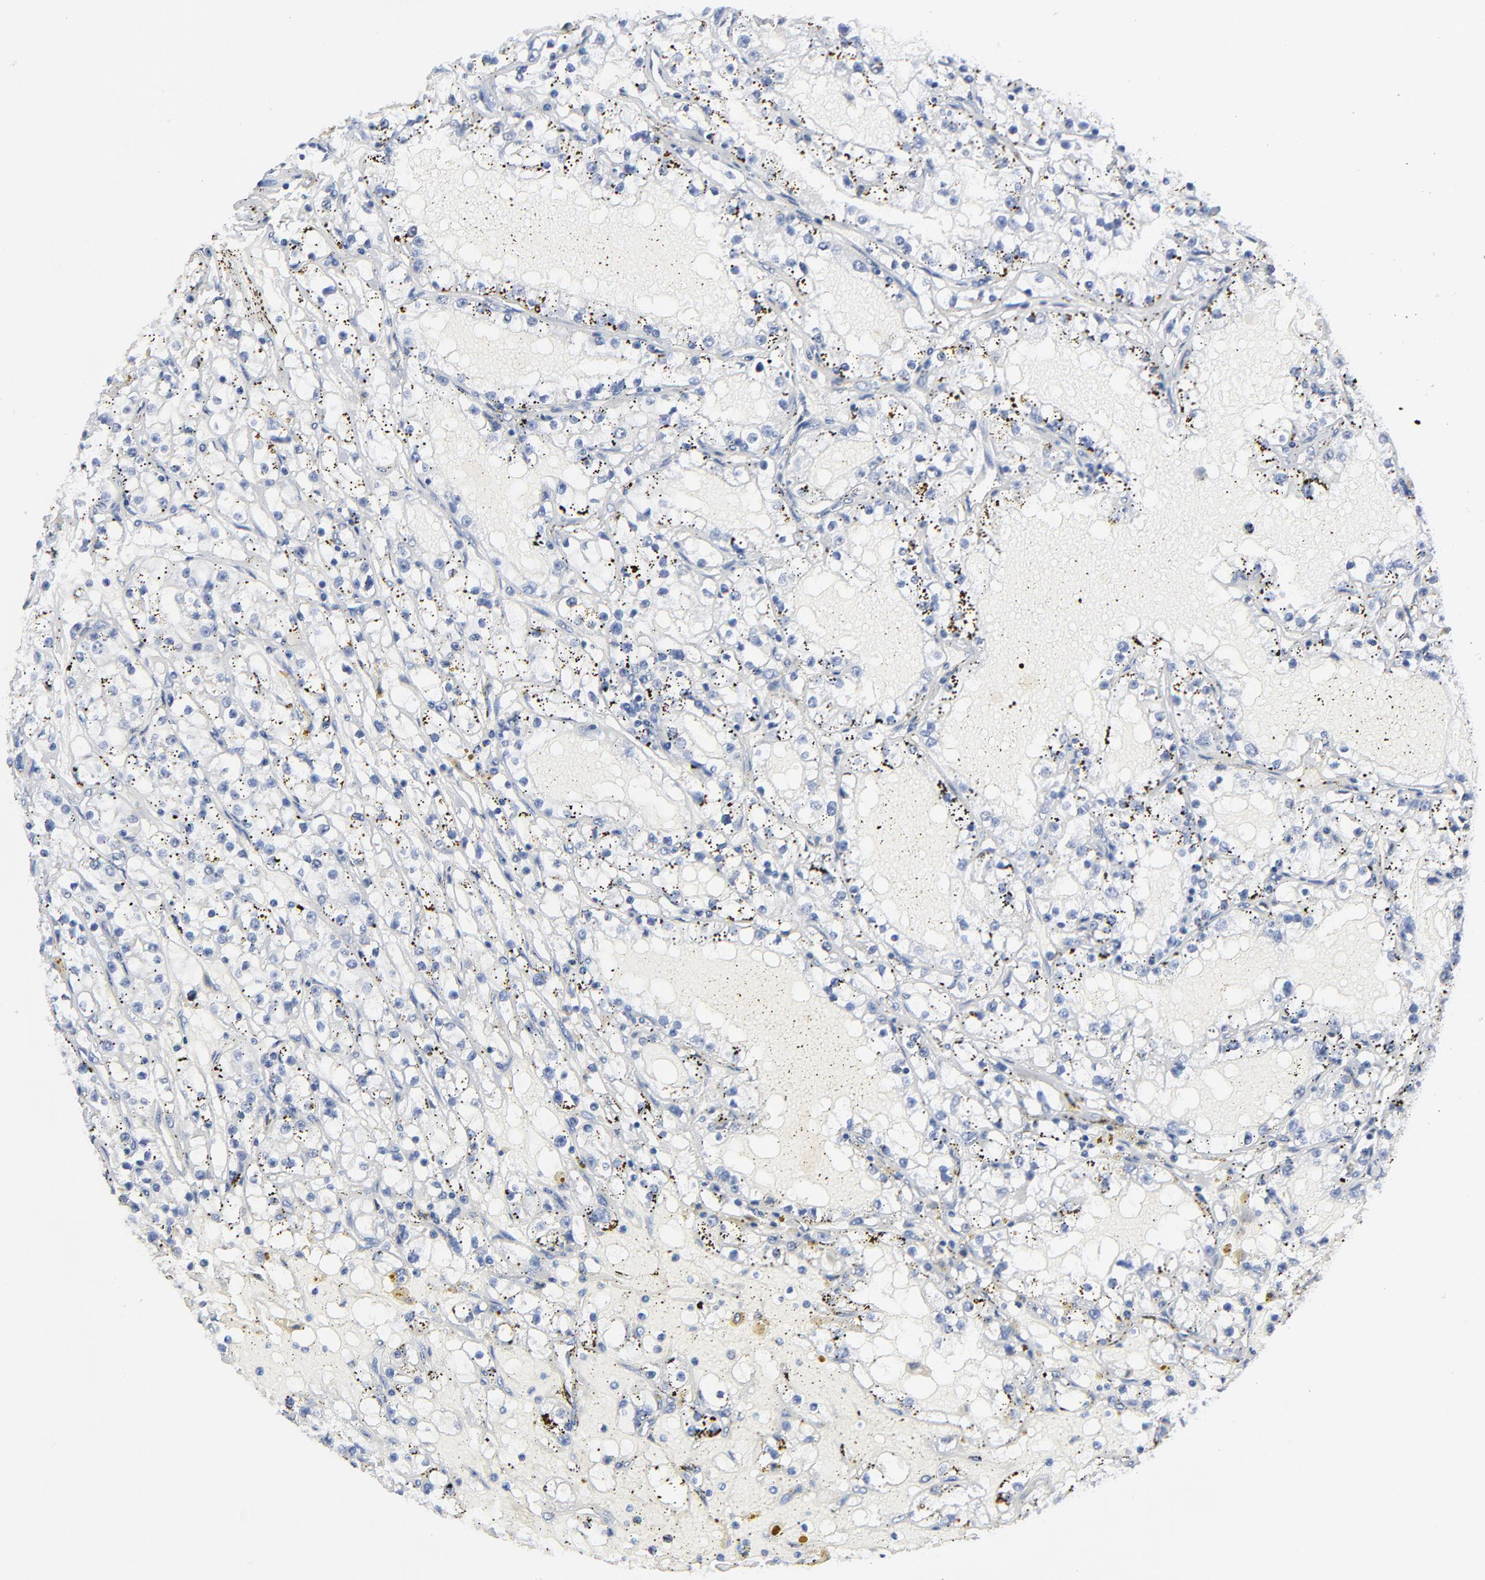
{"staining": {"intensity": "strong", "quantity": "<25%", "location": "cytoplasmic/membranous,nuclear"}, "tissue": "renal cancer", "cell_type": "Tumor cells", "image_type": "cancer", "snomed": [{"axis": "morphology", "description": "Adenocarcinoma, NOS"}, {"axis": "topography", "description": "Kidney"}], "caption": "Brown immunohistochemical staining in human adenocarcinoma (renal) reveals strong cytoplasmic/membranous and nuclear positivity in about <25% of tumor cells.", "gene": "CDK1", "patient": {"sex": "male", "age": 56}}